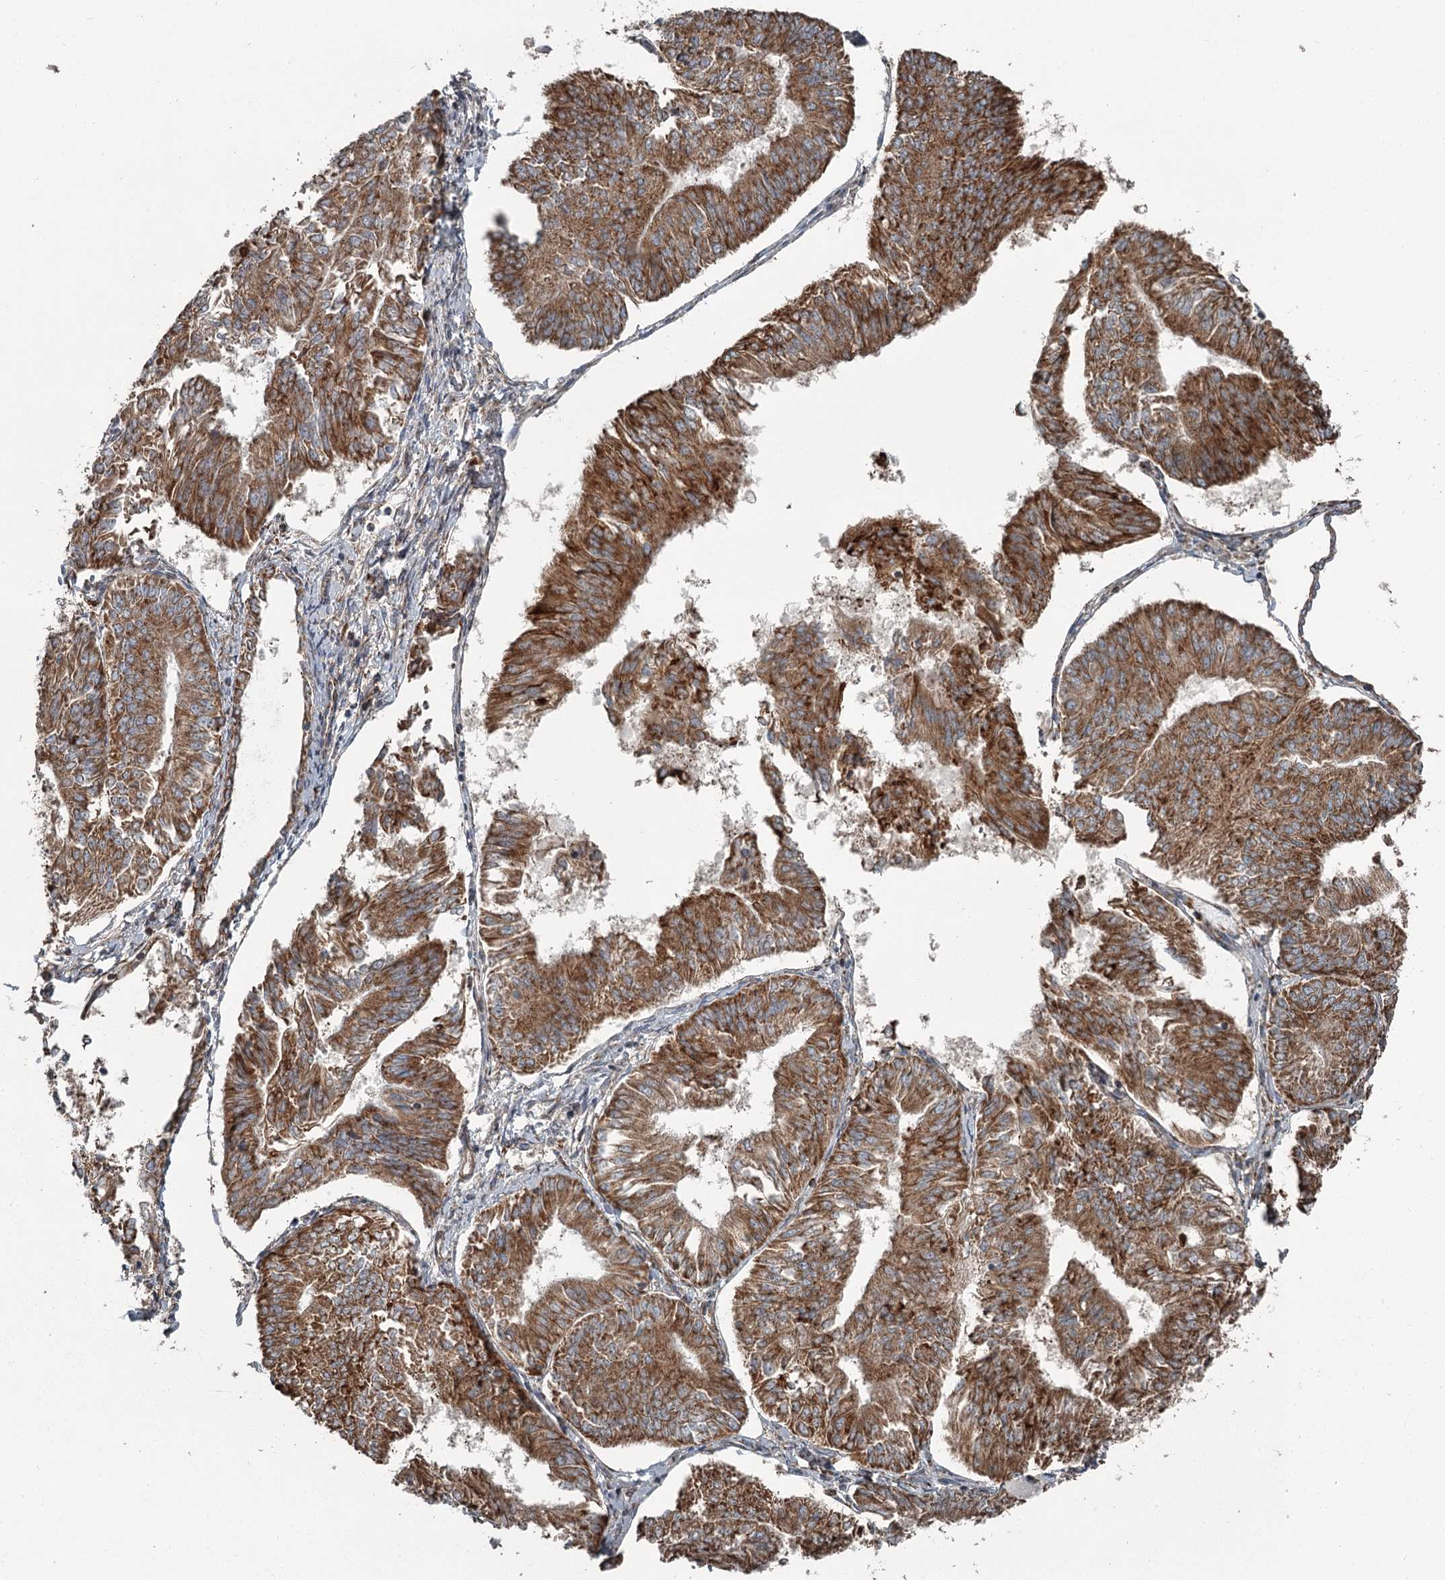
{"staining": {"intensity": "moderate", "quantity": ">75%", "location": "cytoplasmic/membranous"}, "tissue": "endometrial cancer", "cell_type": "Tumor cells", "image_type": "cancer", "snomed": [{"axis": "morphology", "description": "Adenocarcinoma, NOS"}, {"axis": "topography", "description": "Endometrium"}], "caption": "Protein analysis of endometrial adenocarcinoma tissue demonstrates moderate cytoplasmic/membranous staining in about >75% of tumor cells.", "gene": "RASSF8", "patient": {"sex": "female", "age": 58}}